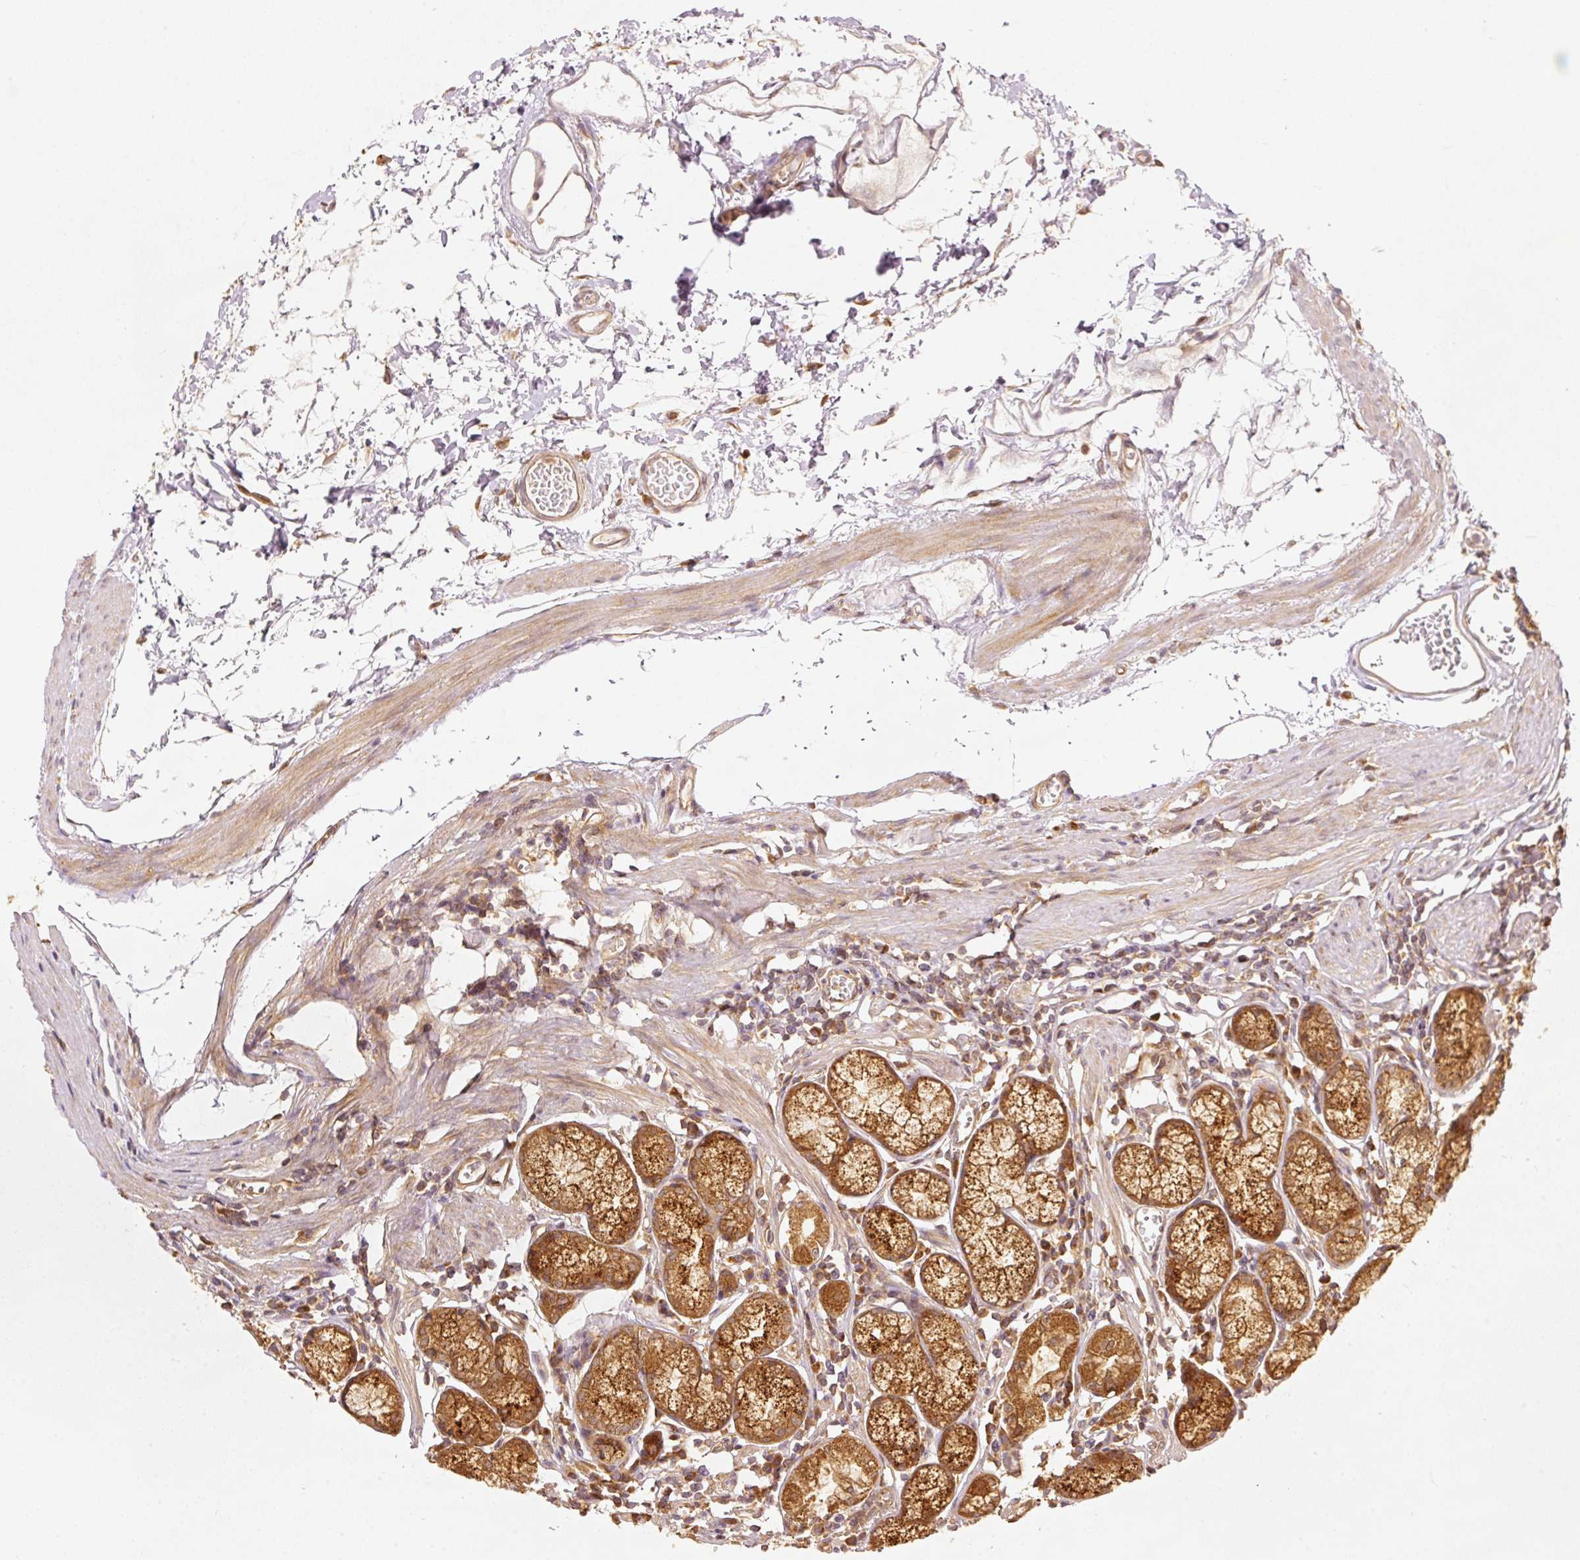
{"staining": {"intensity": "strong", "quantity": ">75%", "location": "cytoplasmic/membranous"}, "tissue": "stomach", "cell_type": "Glandular cells", "image_type": "normal", "snomed": [{"axis": "morphology", "description": "Normal tissue, NOS"}, {"axis": "topography", "description": "Stomach"}], "caption": "High-magnification brightfield microscopy of benign stomach stained with DAB (brown) and counterstained with hematoxylin (blue). glandular cells exhibit strong cytoplasmic/membranous staining is seen in approximately>75% of cells. The protein of interest is shown in brown color, while the nuclei are stained blue.", "gene": "EIF3B", "patient": {"sex": "male", "age": 55}}